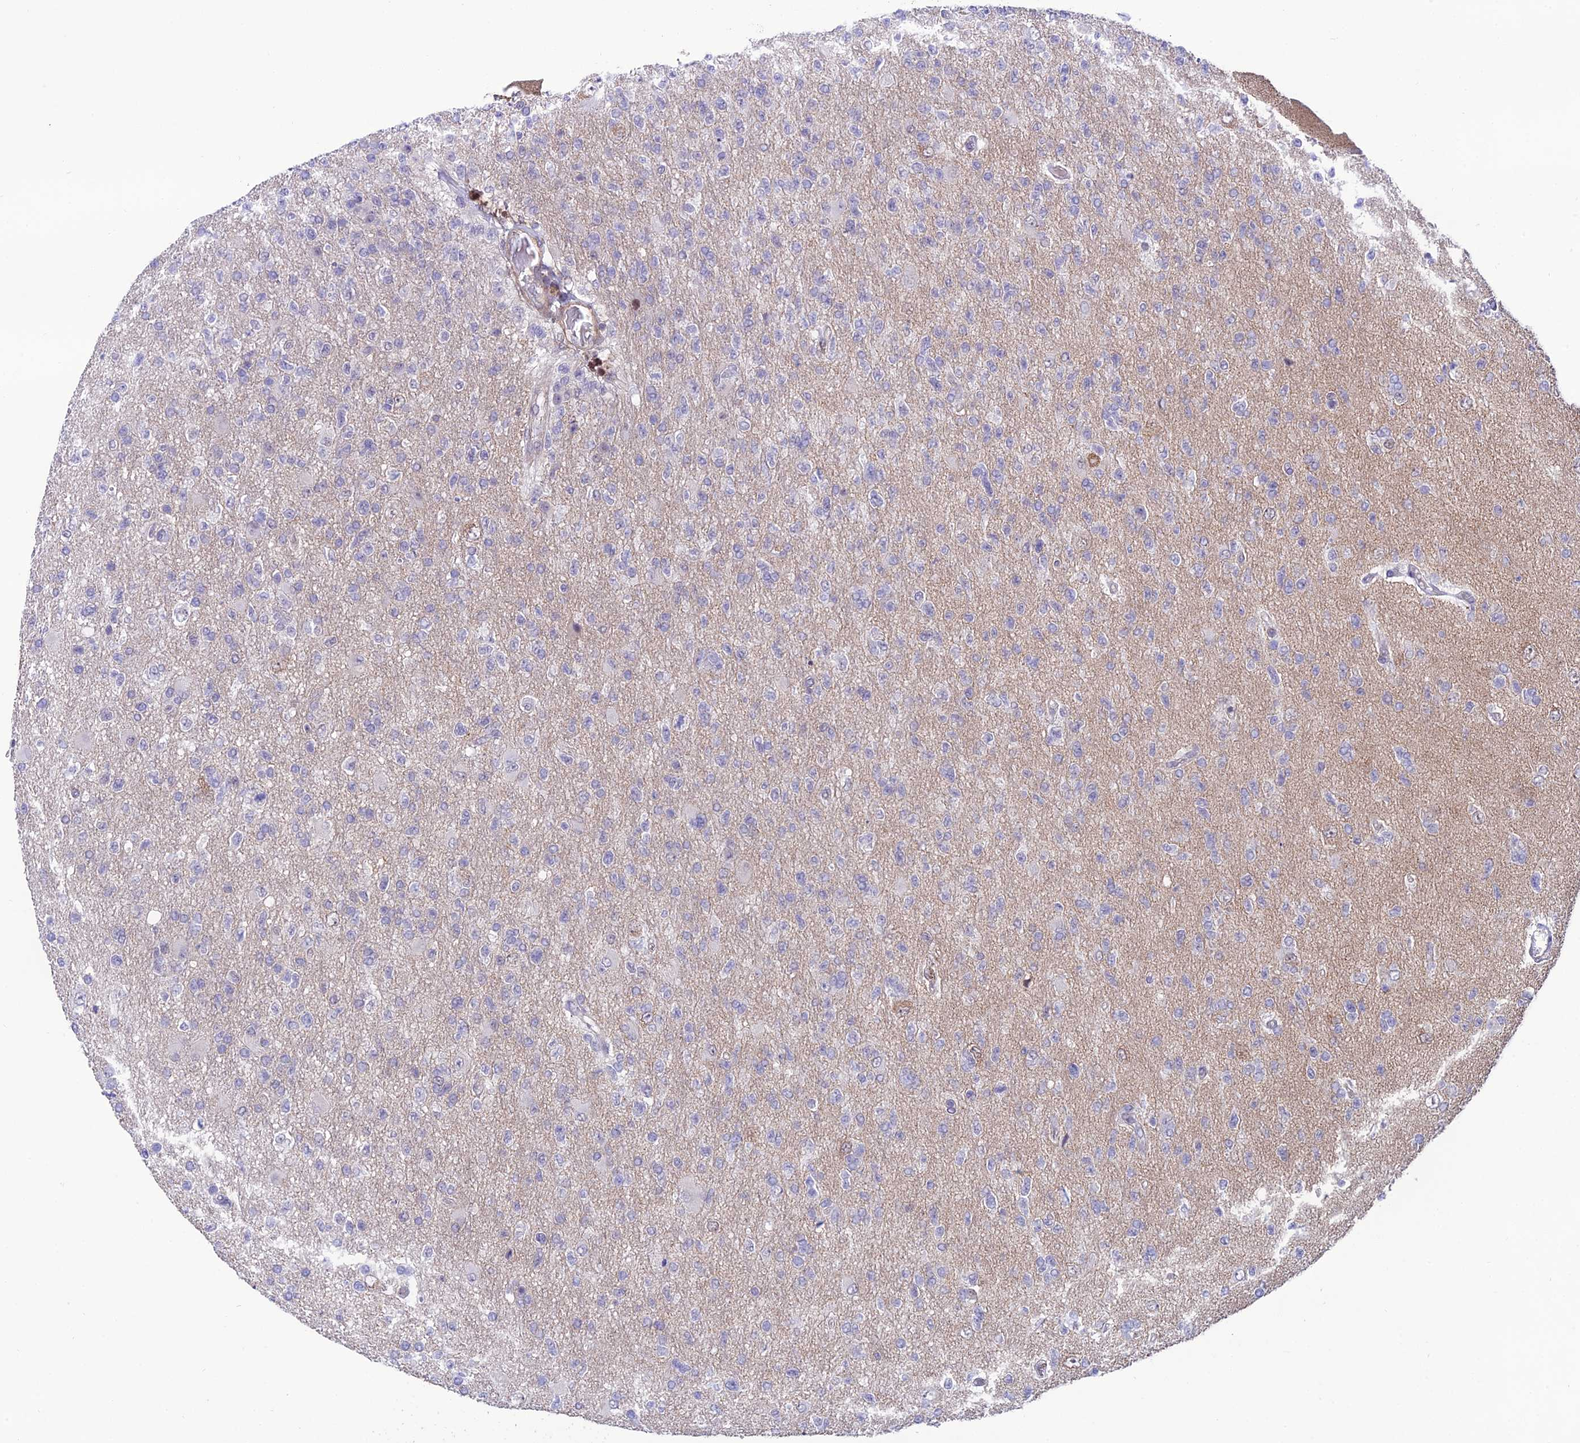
{"staining": {"intensity": "negative", "quantity": "none", "location": "none"}, "tissue": "glioma", "cell_type": "Tumor cells", "image_type": "cancer", "snomed": [{"axis": "morphology", "description": "Glioma, malignant, High grade"}, {"axis": "topography", "description": "Brain"}], "caption": "Malignant high-grade glioma stained for a protein using immunohistochemistry shows no expression tumor cells.", "gene": "COL6A6", "patient": {"sex": "male", "age": 56}}